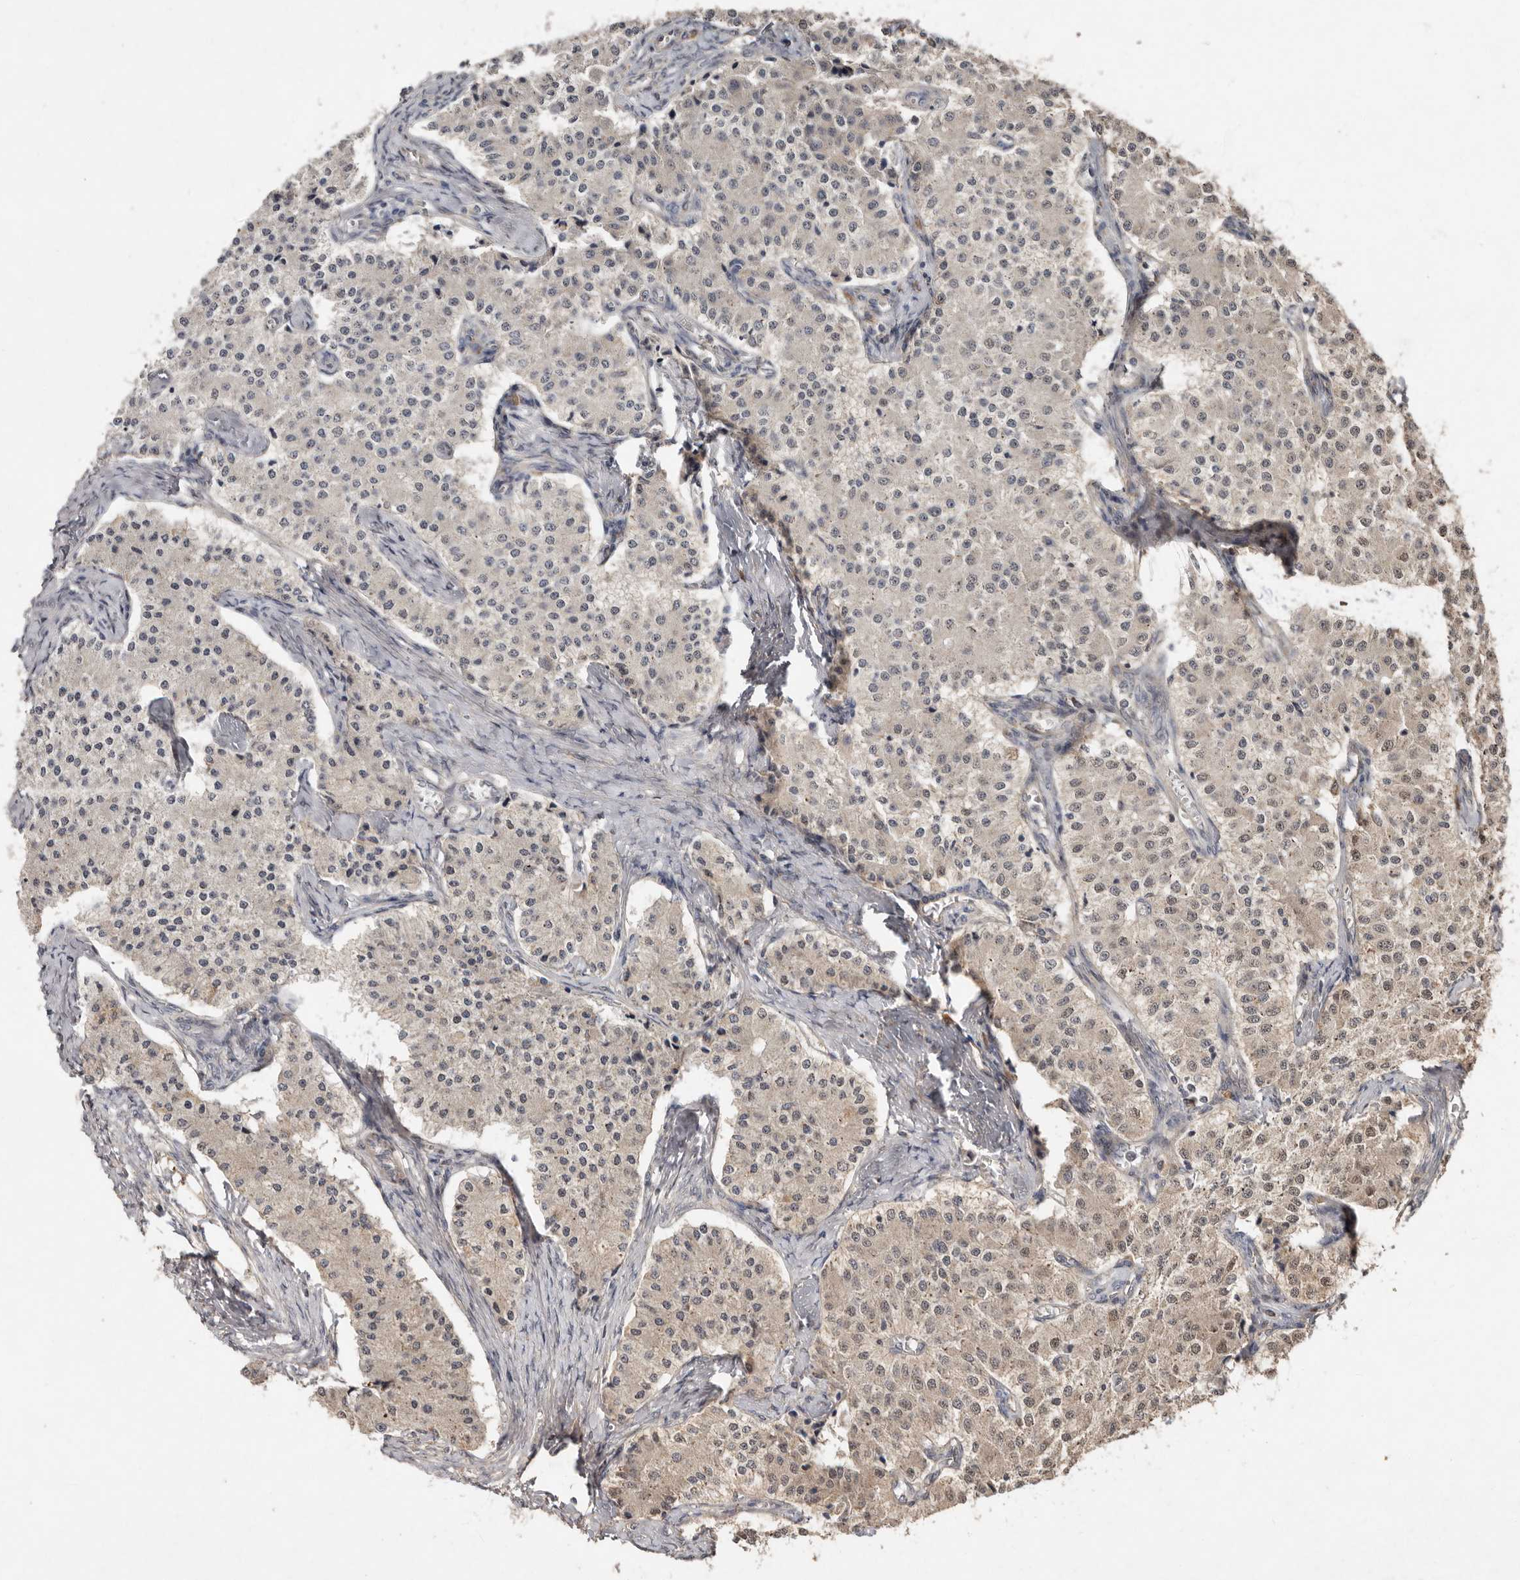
{"staining": {"intensity": "weak", "quantity": "25%-75%", "location": "cytoplasmic/membranous,nuclear"}, "tissue": "carcinoid", "cell_type": "Tumor cells", "image_type": "cancer", "snomed": [{"axis": "morphology", "description": "Carcinoid, malignant, NOS"}, {"axis": "topography", "description": "Colon"}], "caption": "DAB immunohistochemical staining of human carcinoid exhibits weak cytoplasmic/membranous and nuclear protein positivity in approximately 25%-75% of tumor cells. Ihc stains the protein in brown and the nuclei are stained blue.", "gene": "KIF26B", "patient": {"sex": "female", "age": 52}}